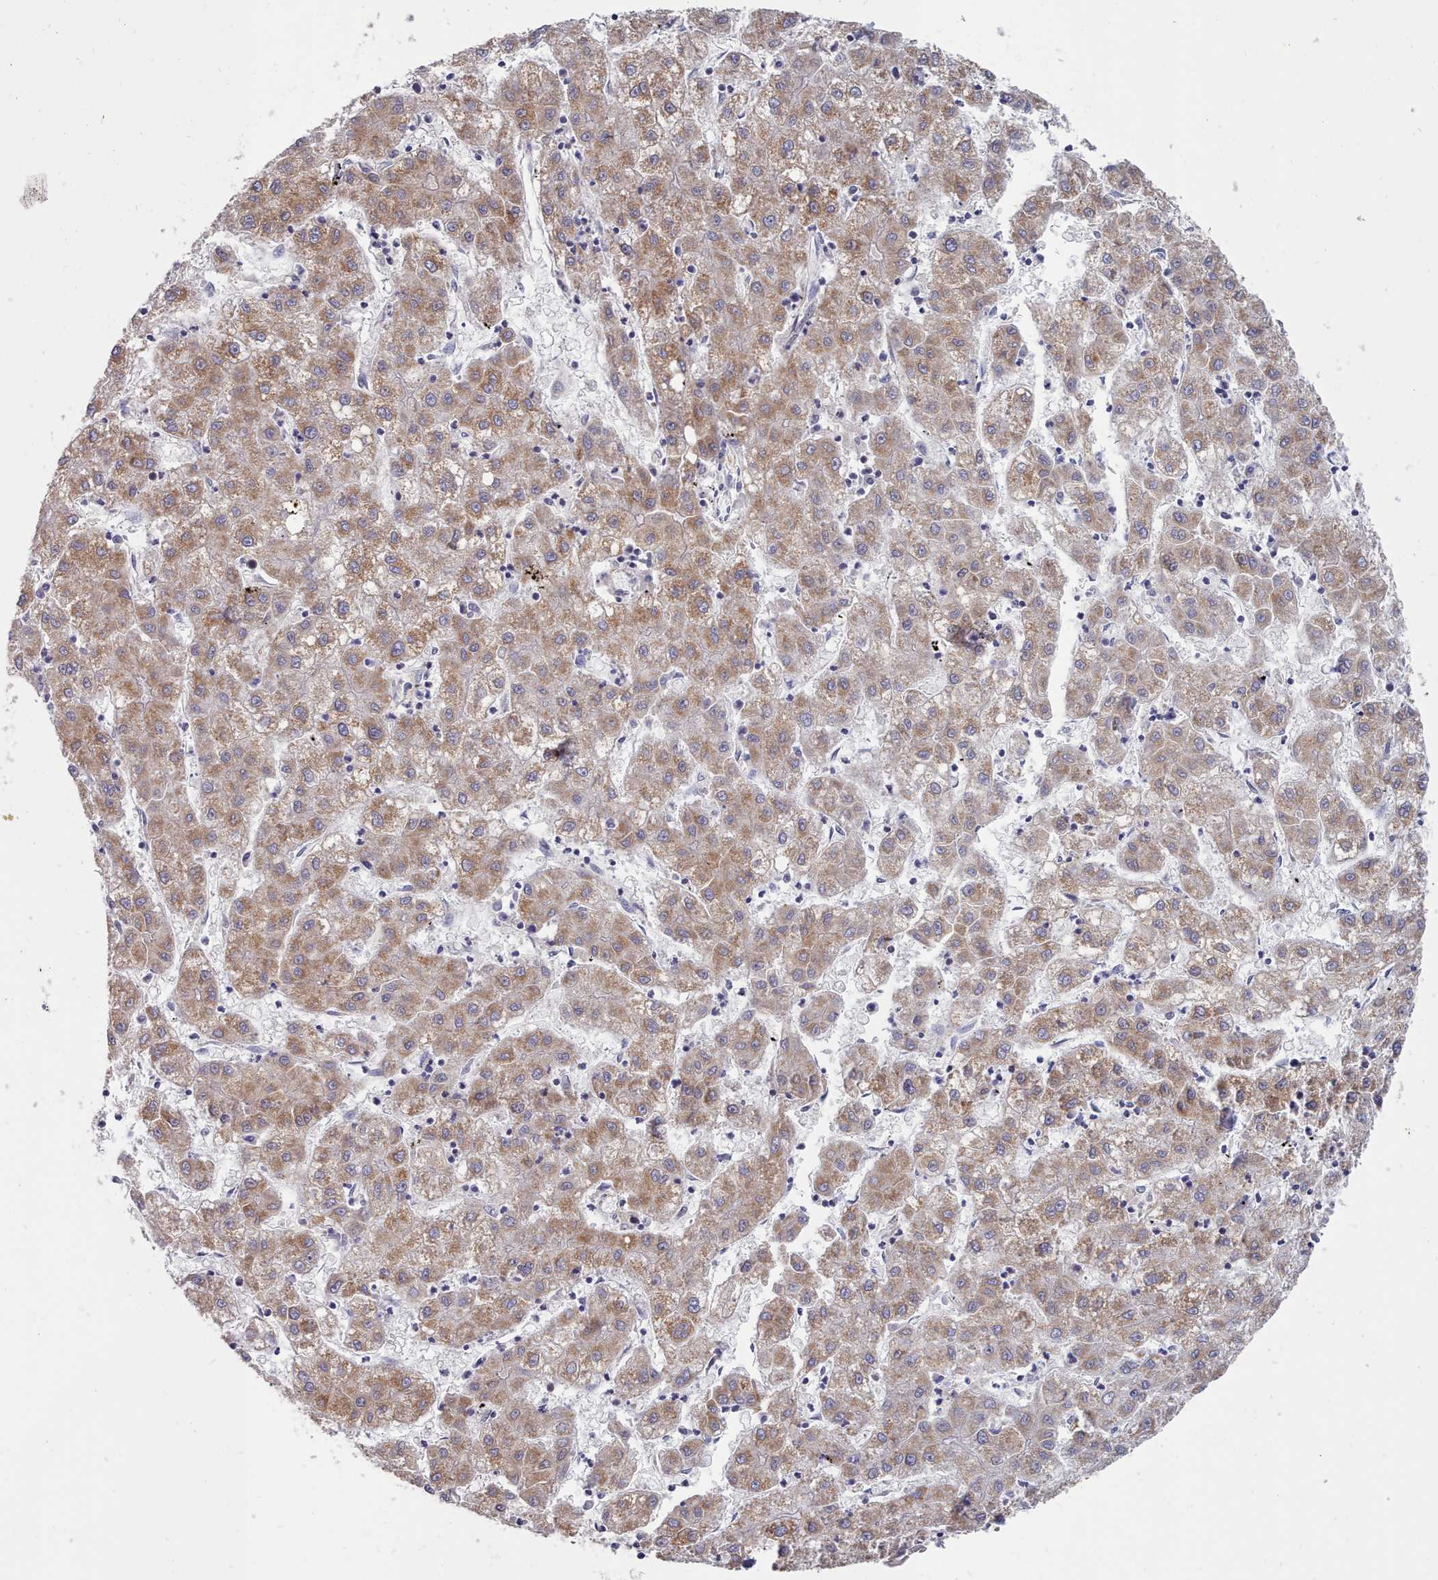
{"staining": {"intensity": "moderate", "quantity": ">75%", "location": "cytoplasmic/membranous"}, "tissue": "liver cancer", "cell_type": "Tumor cells", "image_type": "cancer", "snomed": [{"axis": "morphology", "description": "Carcinoma, Hepatocellular, NOS"}, {"axis": "topography", "description": "Liver"}], "caption": "Tumor cells reveal medium levels of moderate cytoplasmic/membranous positivity in approximately >75% of cells in human liver hepatocellular carcinoma.", "gene": "G6PC1", "patient": {"sex": "male", "age": 72}}